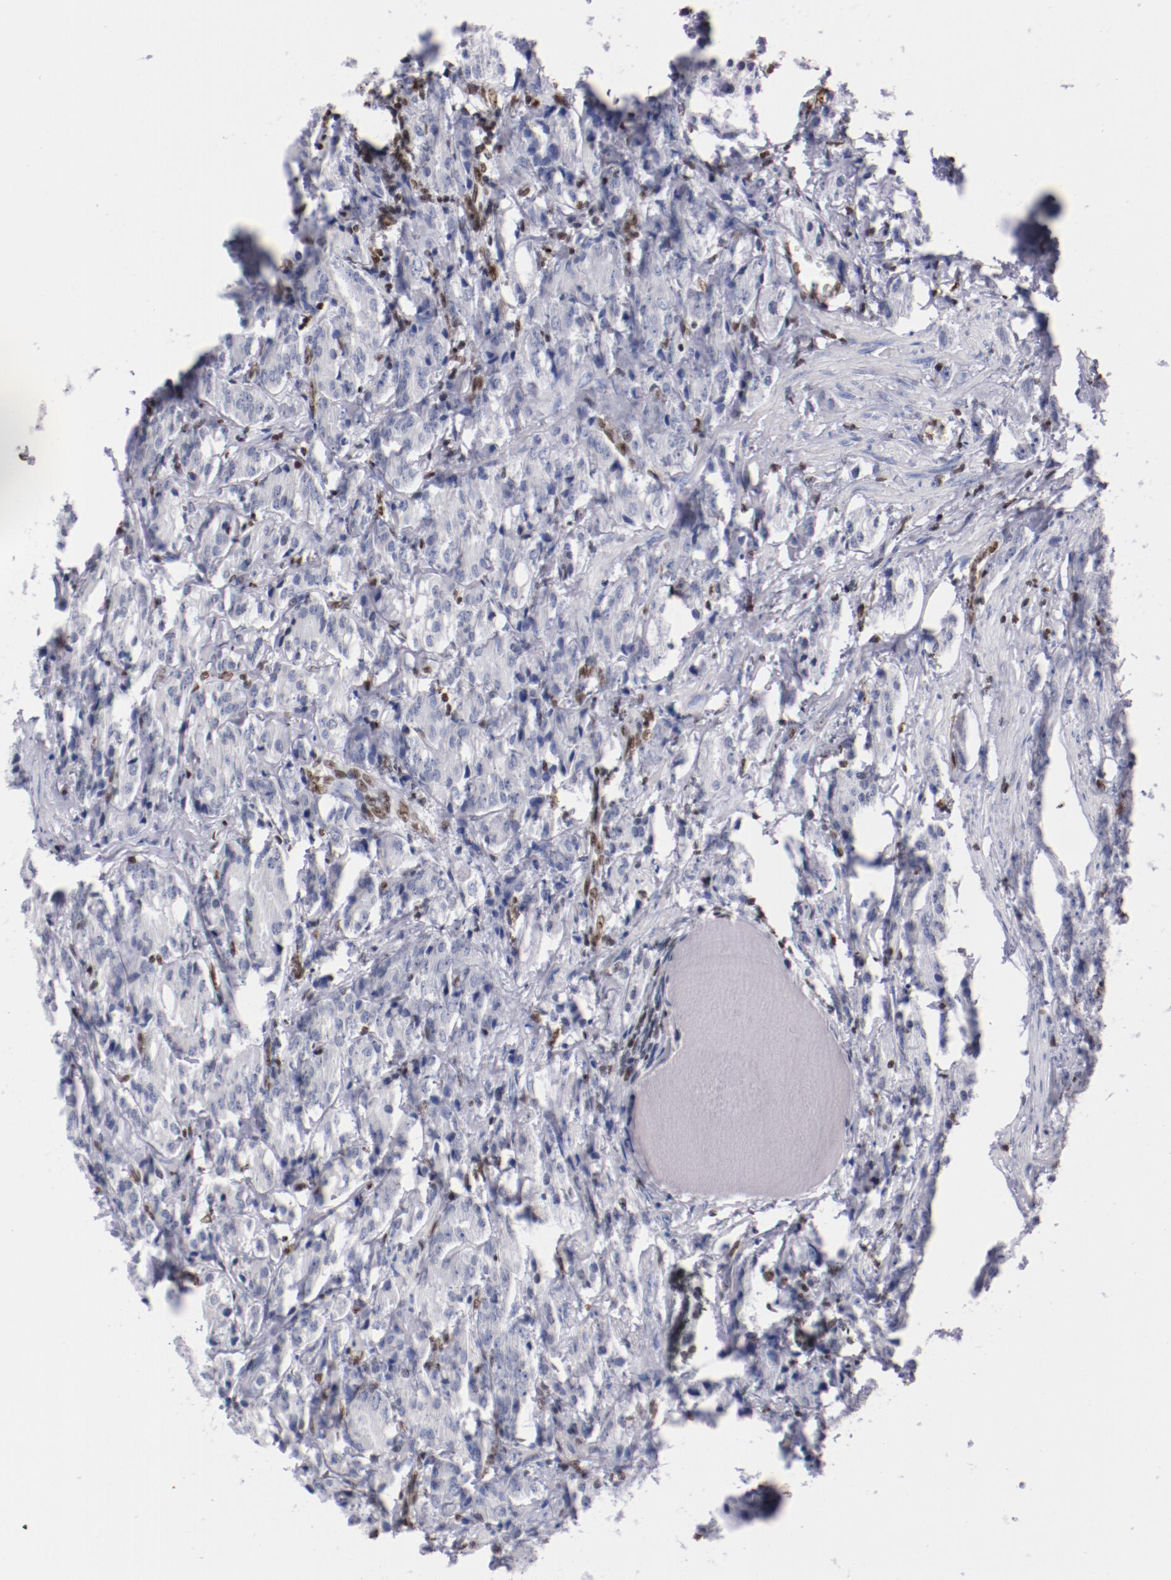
{"staining": {"intensity": "negative", "quantity": "none", "location": "none"}, "tissue": "prostate cancer", "cell_type": "Tumor cells", "image_type": "cancer", "snomed": [{"axis": "morphology", "description": "Adenocarcinoma, High grade"}, {"axis": "topography", "description": "Prostate"}], "caption": "Image shows no significant protein positivity in tumor cells of high-grade adenocarcinoma (prostate).", "gene": "IFI16", "patient": {"sex": "male", "age": 68}}